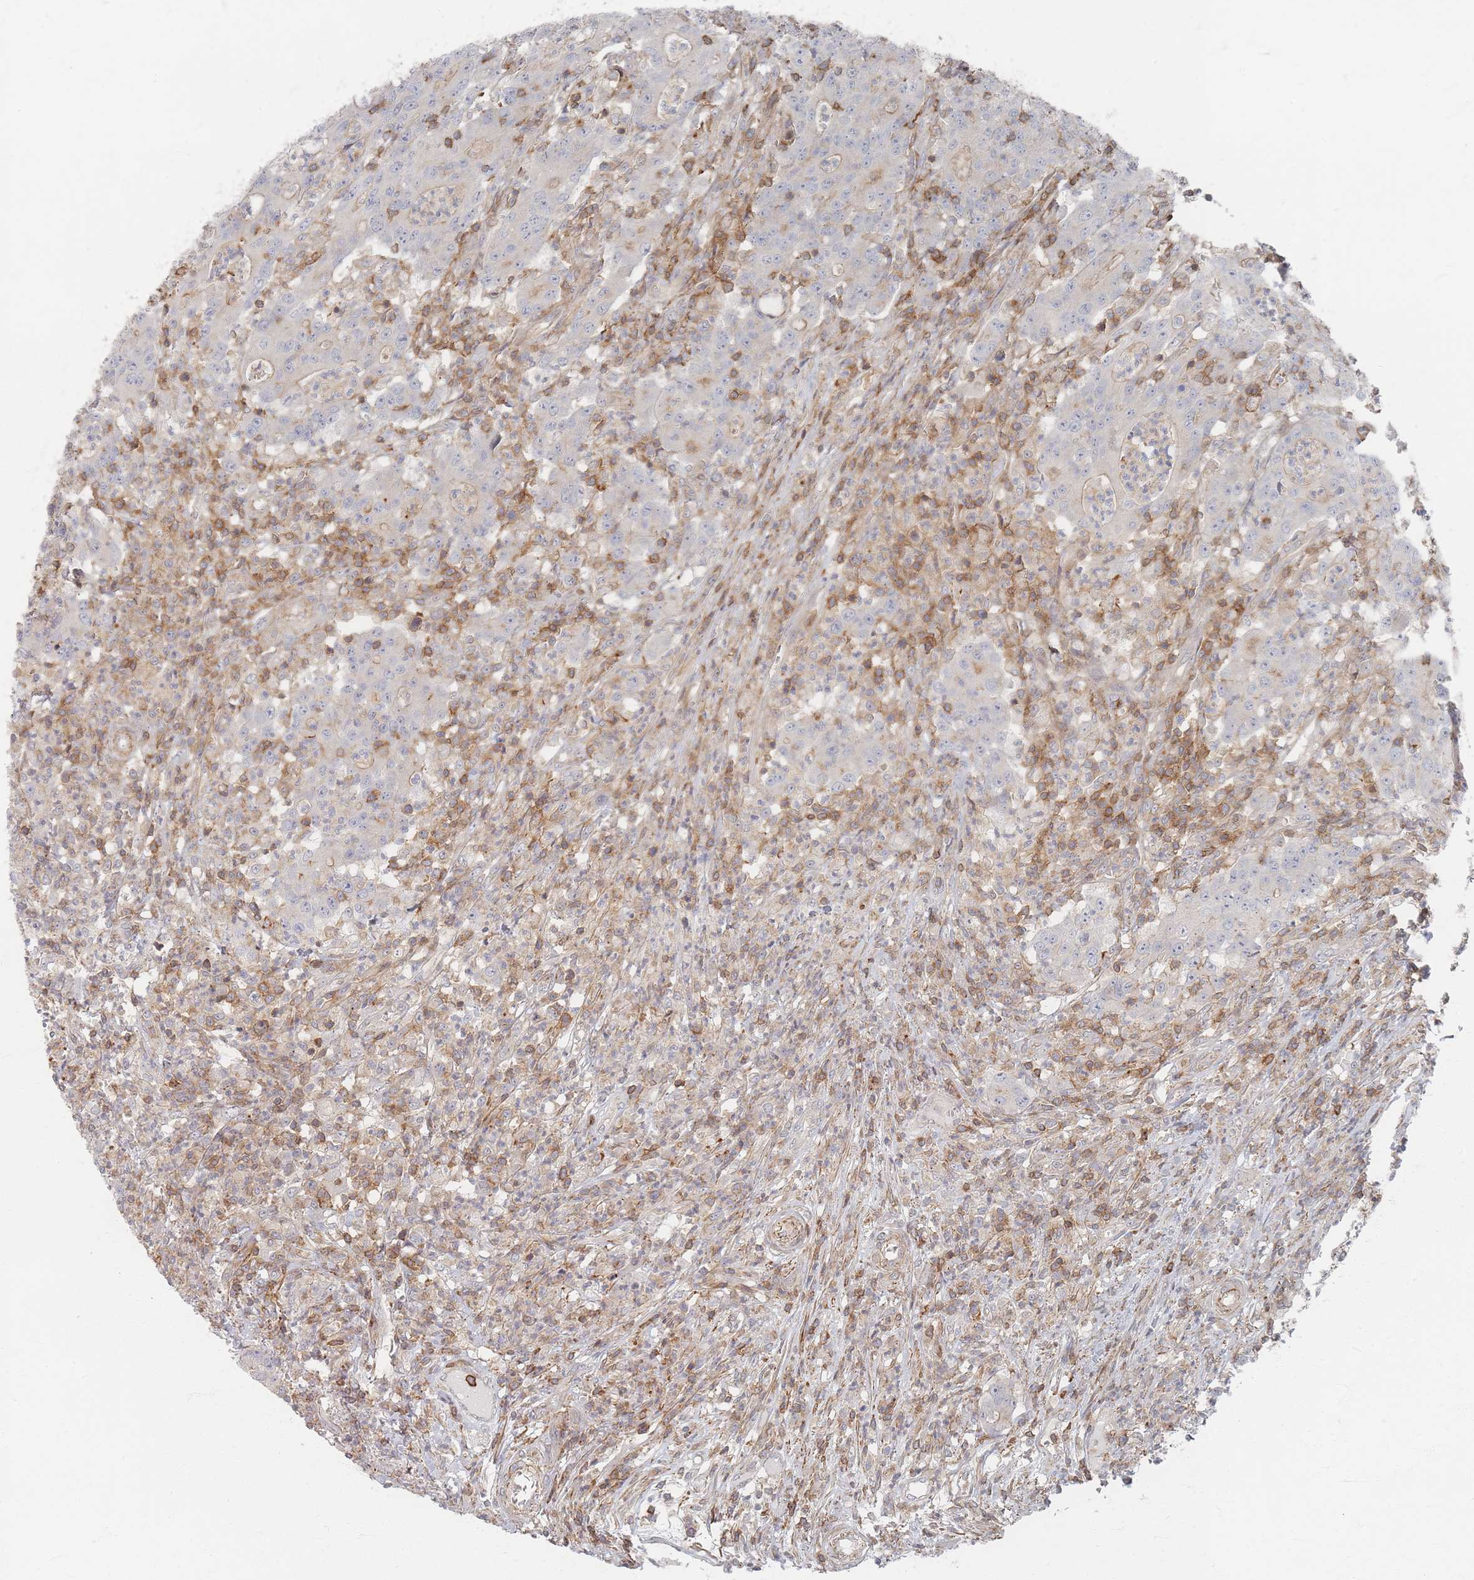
{"staining": {"intensity": "weak", "quantity": "25%-75%", "location": "cytoplasmic/membranous"}, "tissue": "colorectal cancer", "cell_type": "Tumor cells", "image_type": "cancer", "snomed": [{"axis": "morphology", "description": "Adenocarcinoma, NOS"}, {"axis": "topography", "description": "Colon"}], "caption": "High-magnification brightfield microscopy of colorectal adenocarcinoma stained with DAB (3,3'-diaminobenzidine) (brown) and counterstained with hematoxylin (blue). tumor cells exhibit weak cytoplasmic/membranous positivity is identified in approximately25%-75% of cells.", "gene": "ZNF852", "patient": {"sex": "male", "age": 83}}